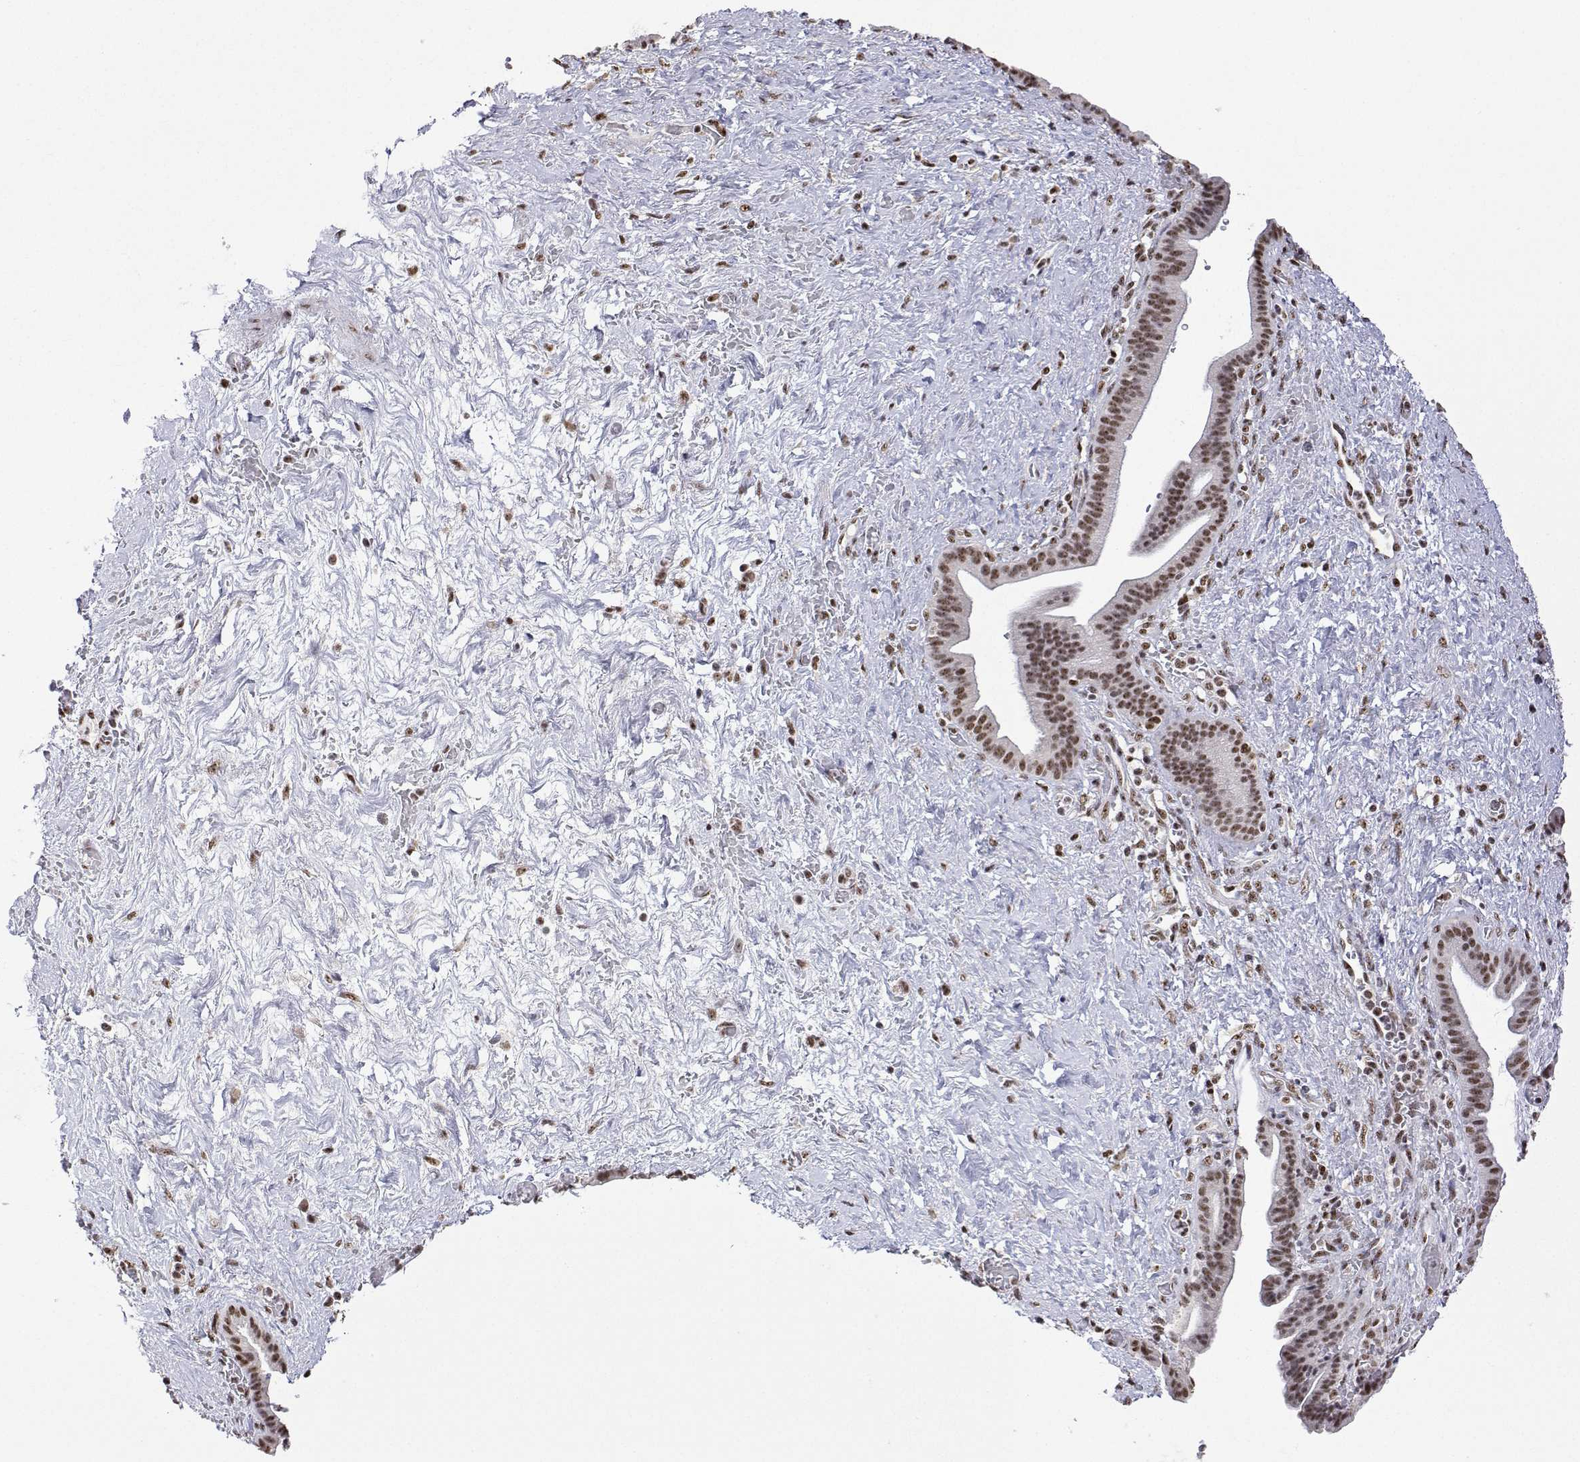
{"staining": {"intensity": "moderate", "quantity": ">75%", "location": "nuclear"}, "tissue": "pancreatic cancer", "cell_type": "Tumor cells", "image_type": "cancer", "snomed": [{"axis": "morphology", "description": "Adenocarcinoma, NOS"}, {"axis": "topography", "description": "Pancreas"}], "caption": "Immunohistochemical staining of human pancreatic cancer (adenocarcinoma) reveals medium levels of moderate nuclear positivity in approximately >75% of tumor cells.", "gene": "ADAR", "patient": {"sex": "male", "age": 44}}